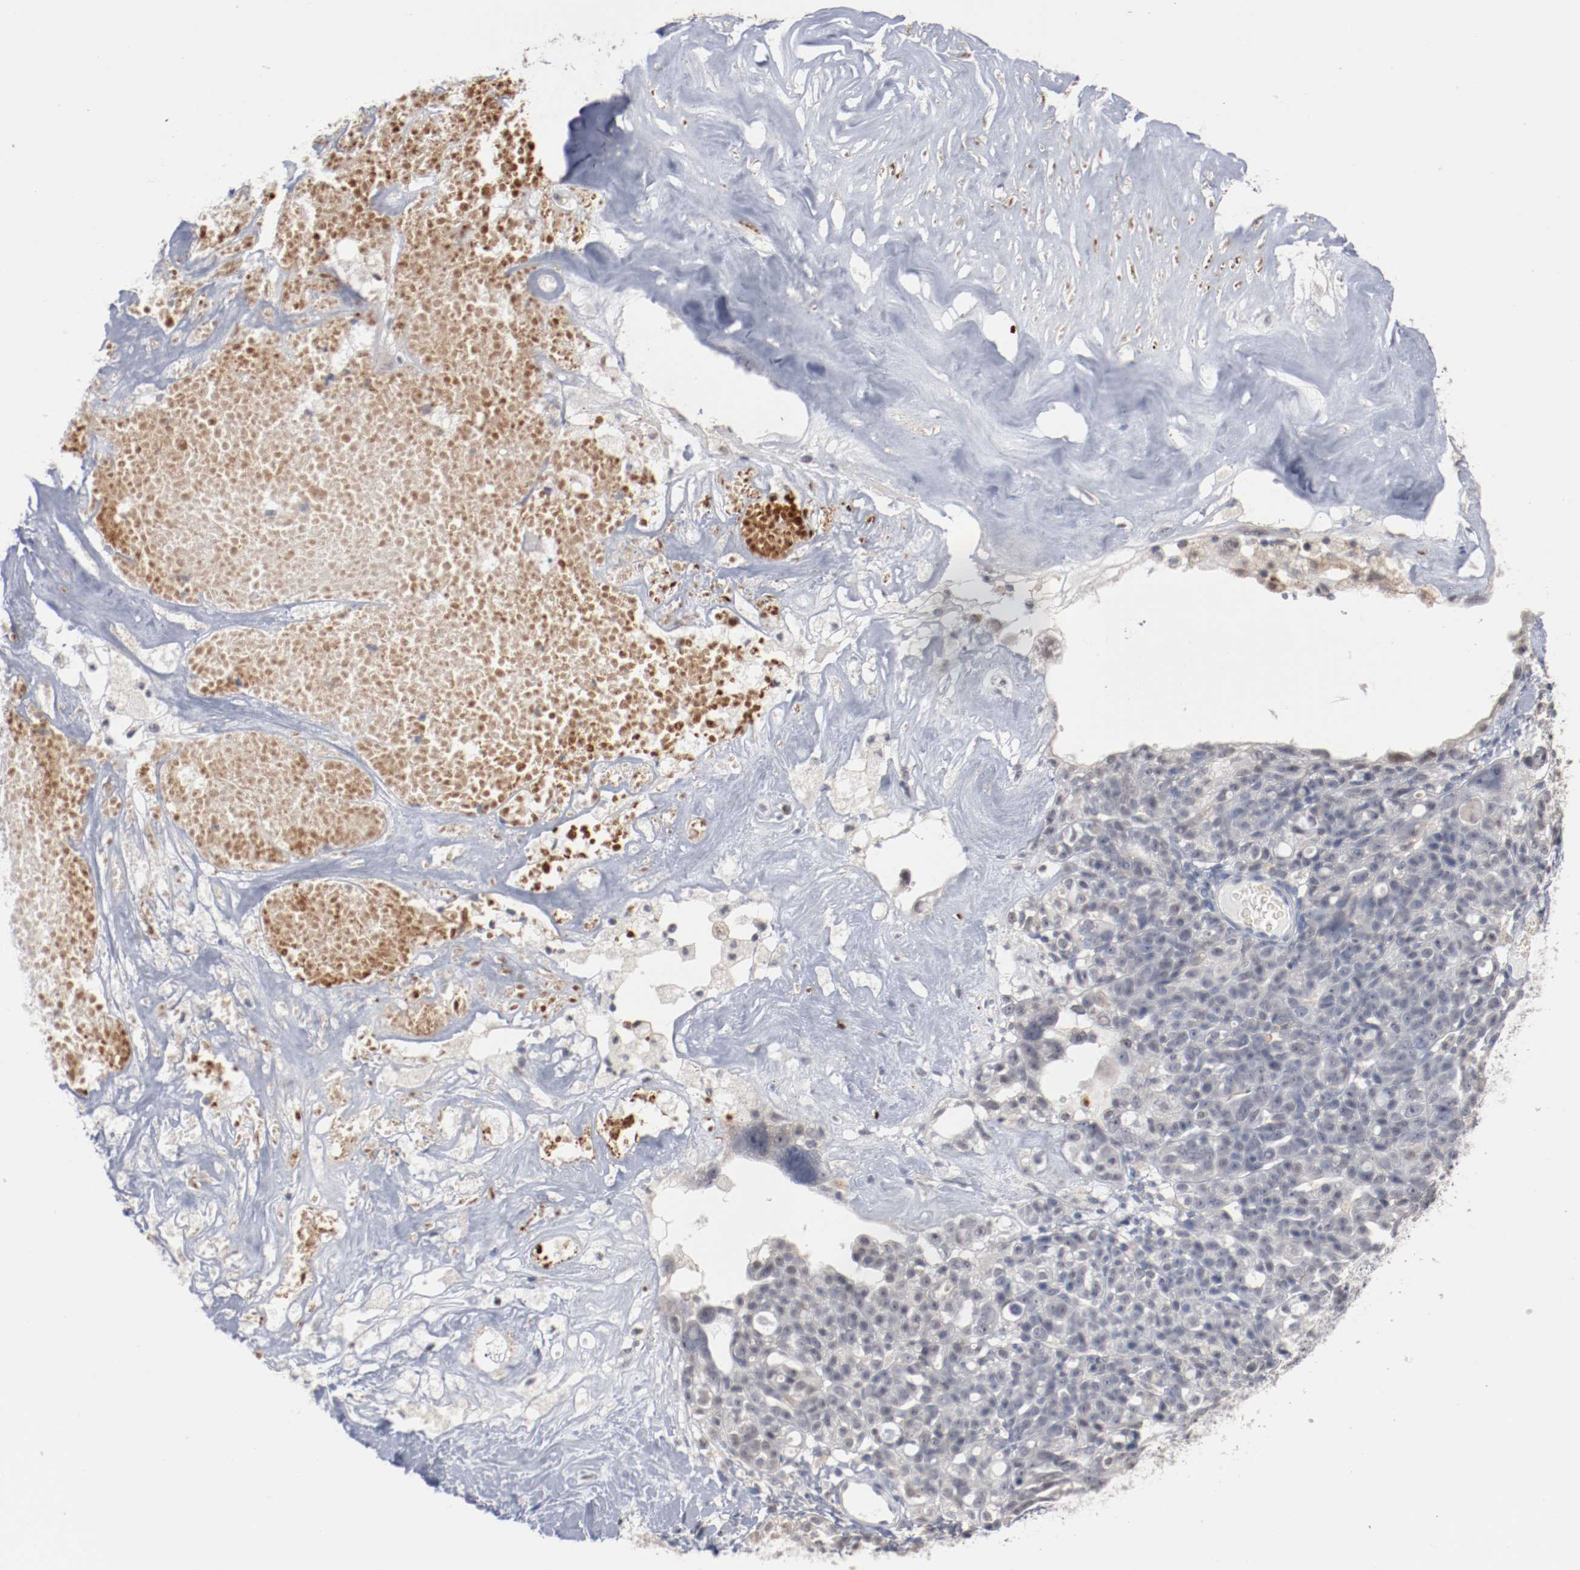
{"staining": {"intensity": "negative", "quantity": "none", "location": "none"}, "tissue": "ovarian cancer", "cell_type": "Tumor cells", "image_type": "cancer", "snomed": [{"axis": "morphology", "description": "Cystadenocarcinoma, serous, NOS"}, {"axis": "topography", "description": "Ovary"}], "caption": "DAB immunohistochemical staining of human ovarian cancer demonstrates no significant expression in tumor cells.", "gene": "ERICH1", "patient": {"sex": "female", "age": 66}}